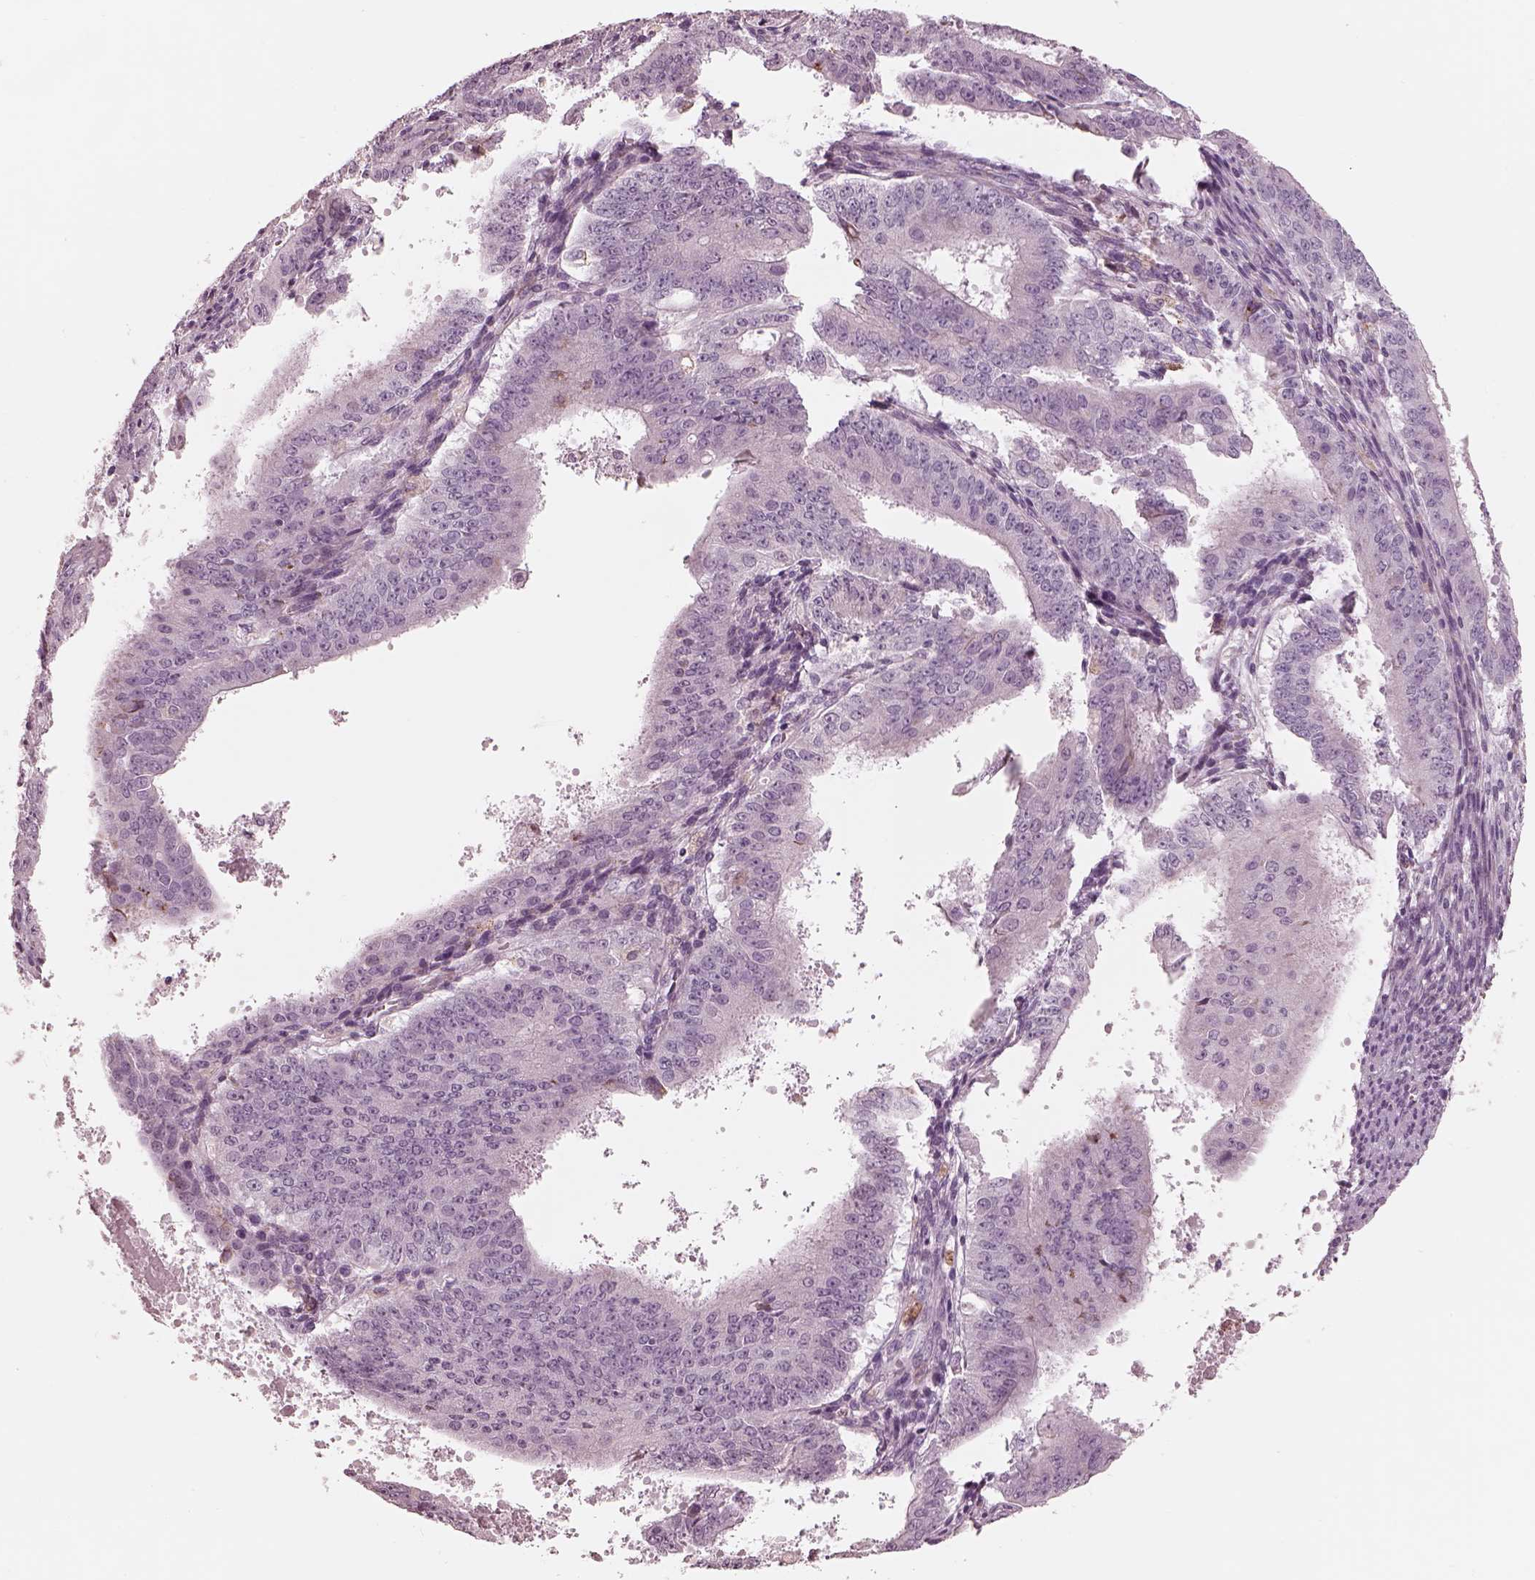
{"staining": {"intensity": "negative", "quantity": "none", "location": "none"}, "tissue": "ovarian cancer", "cell_type": "Tumor cells", "image_type": "cancer", "snomed": [{"axis": "morphology", "description": "Carcinoma, endometroid"}, {"axis": "topography", "description": "Ovary"}], "caption": "A histopathology image of human ovarian cancer (endometroid carcinoma) is negative for staining in tumor cells.", "gene": "CADM2", "patient": {"sex": "female", "age": 42}}